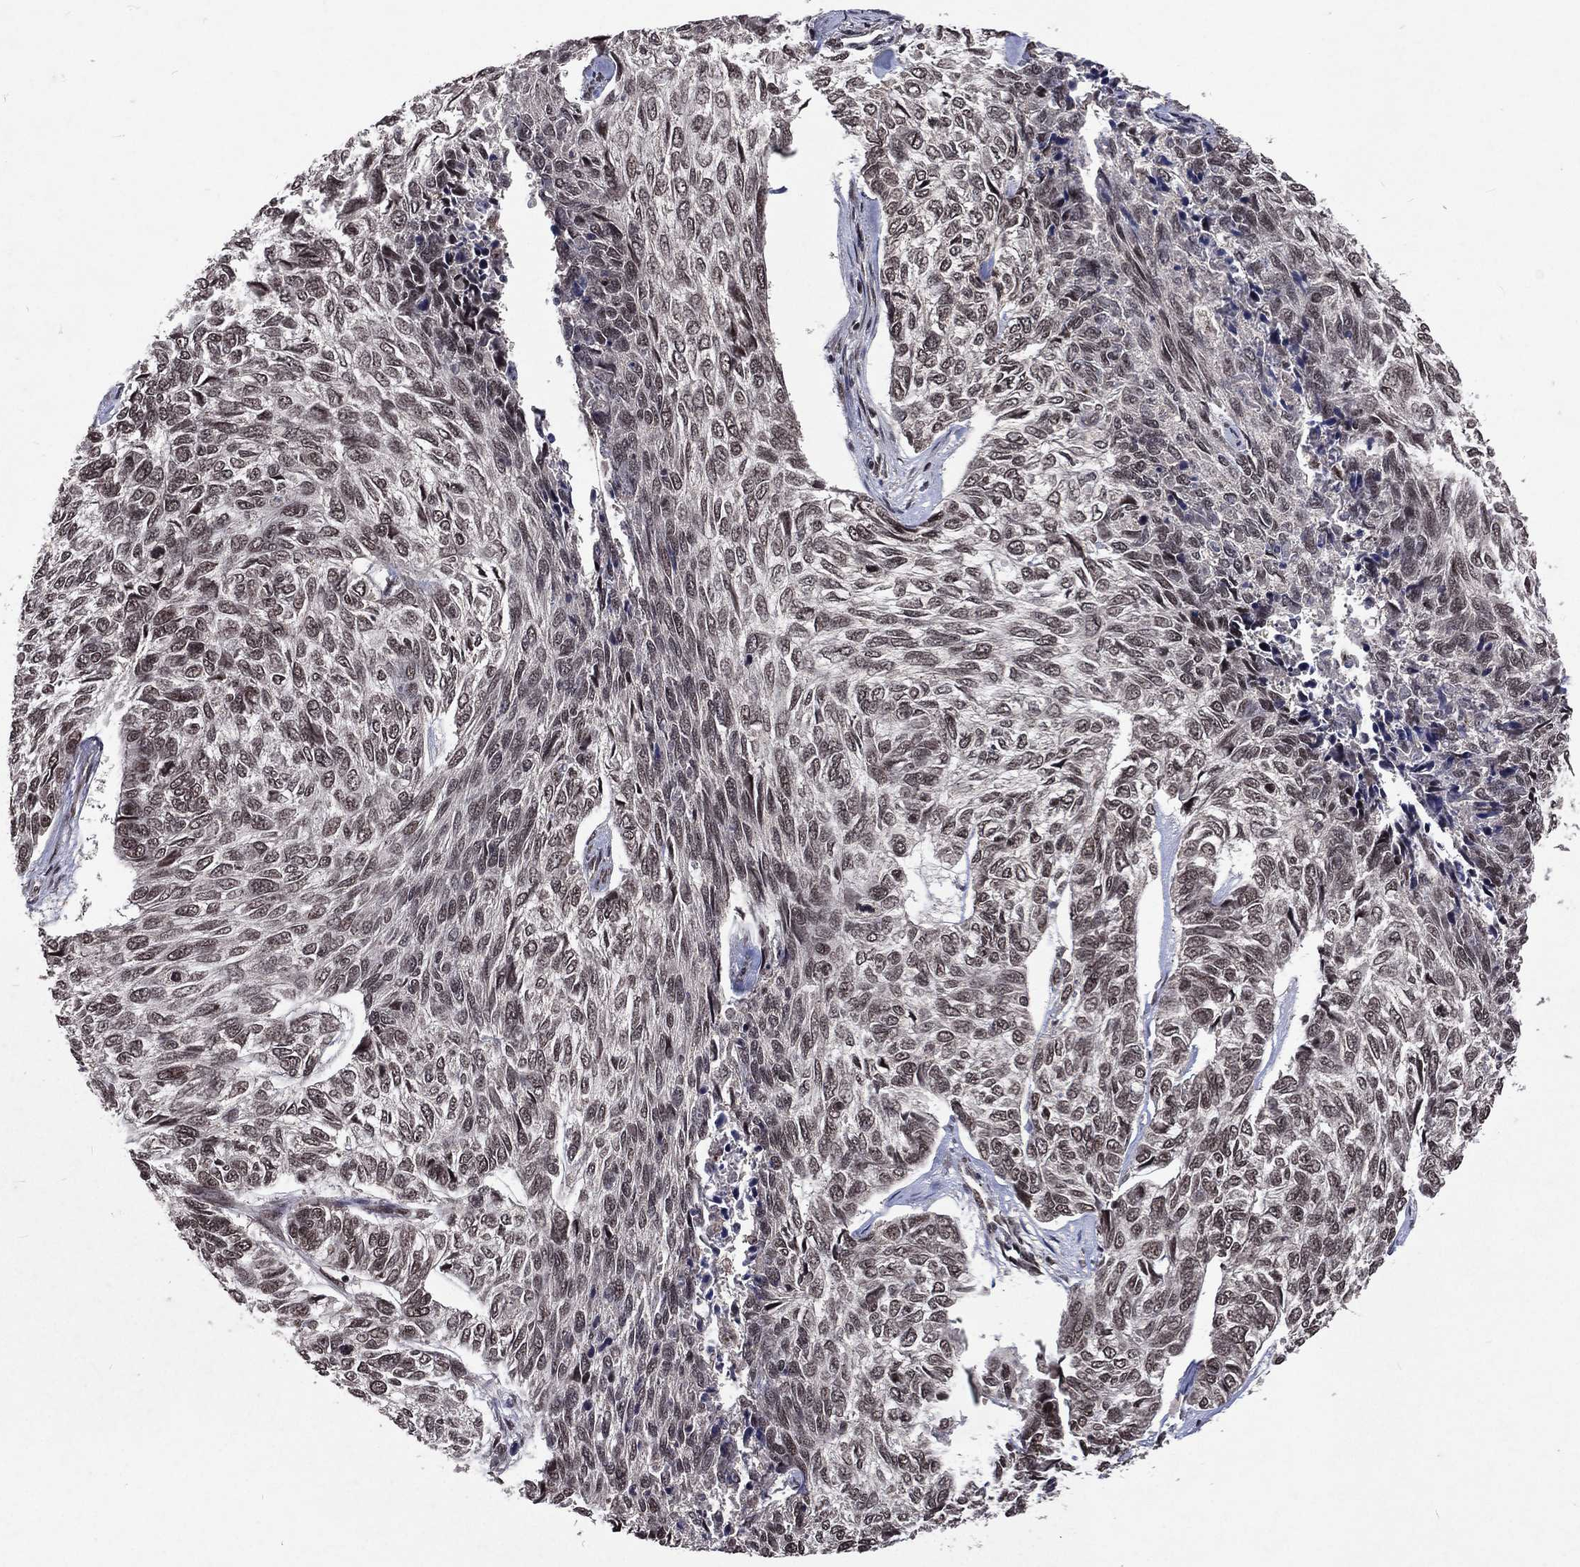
{"staining": {"intensity": "weak", "quantity": "25%-75%", "location": "nuclear"}, "tissue": "skin cancer", "cell_type": "Tumor cells", "image_type": "cancer", "snomed": [{"axis": "morphology", "description": "Basal cell carcinoma"}, {"axis": "topography", "description": "Skin"}], "caption": "About 25%-75% of tumor cells in human basal cell carcinoma (skin) display weak nuclear protein expression as visualized by brown immunohistochemical staining.", "gene": "DMAP1", "patient": {"sex": "female", "age": 65}}